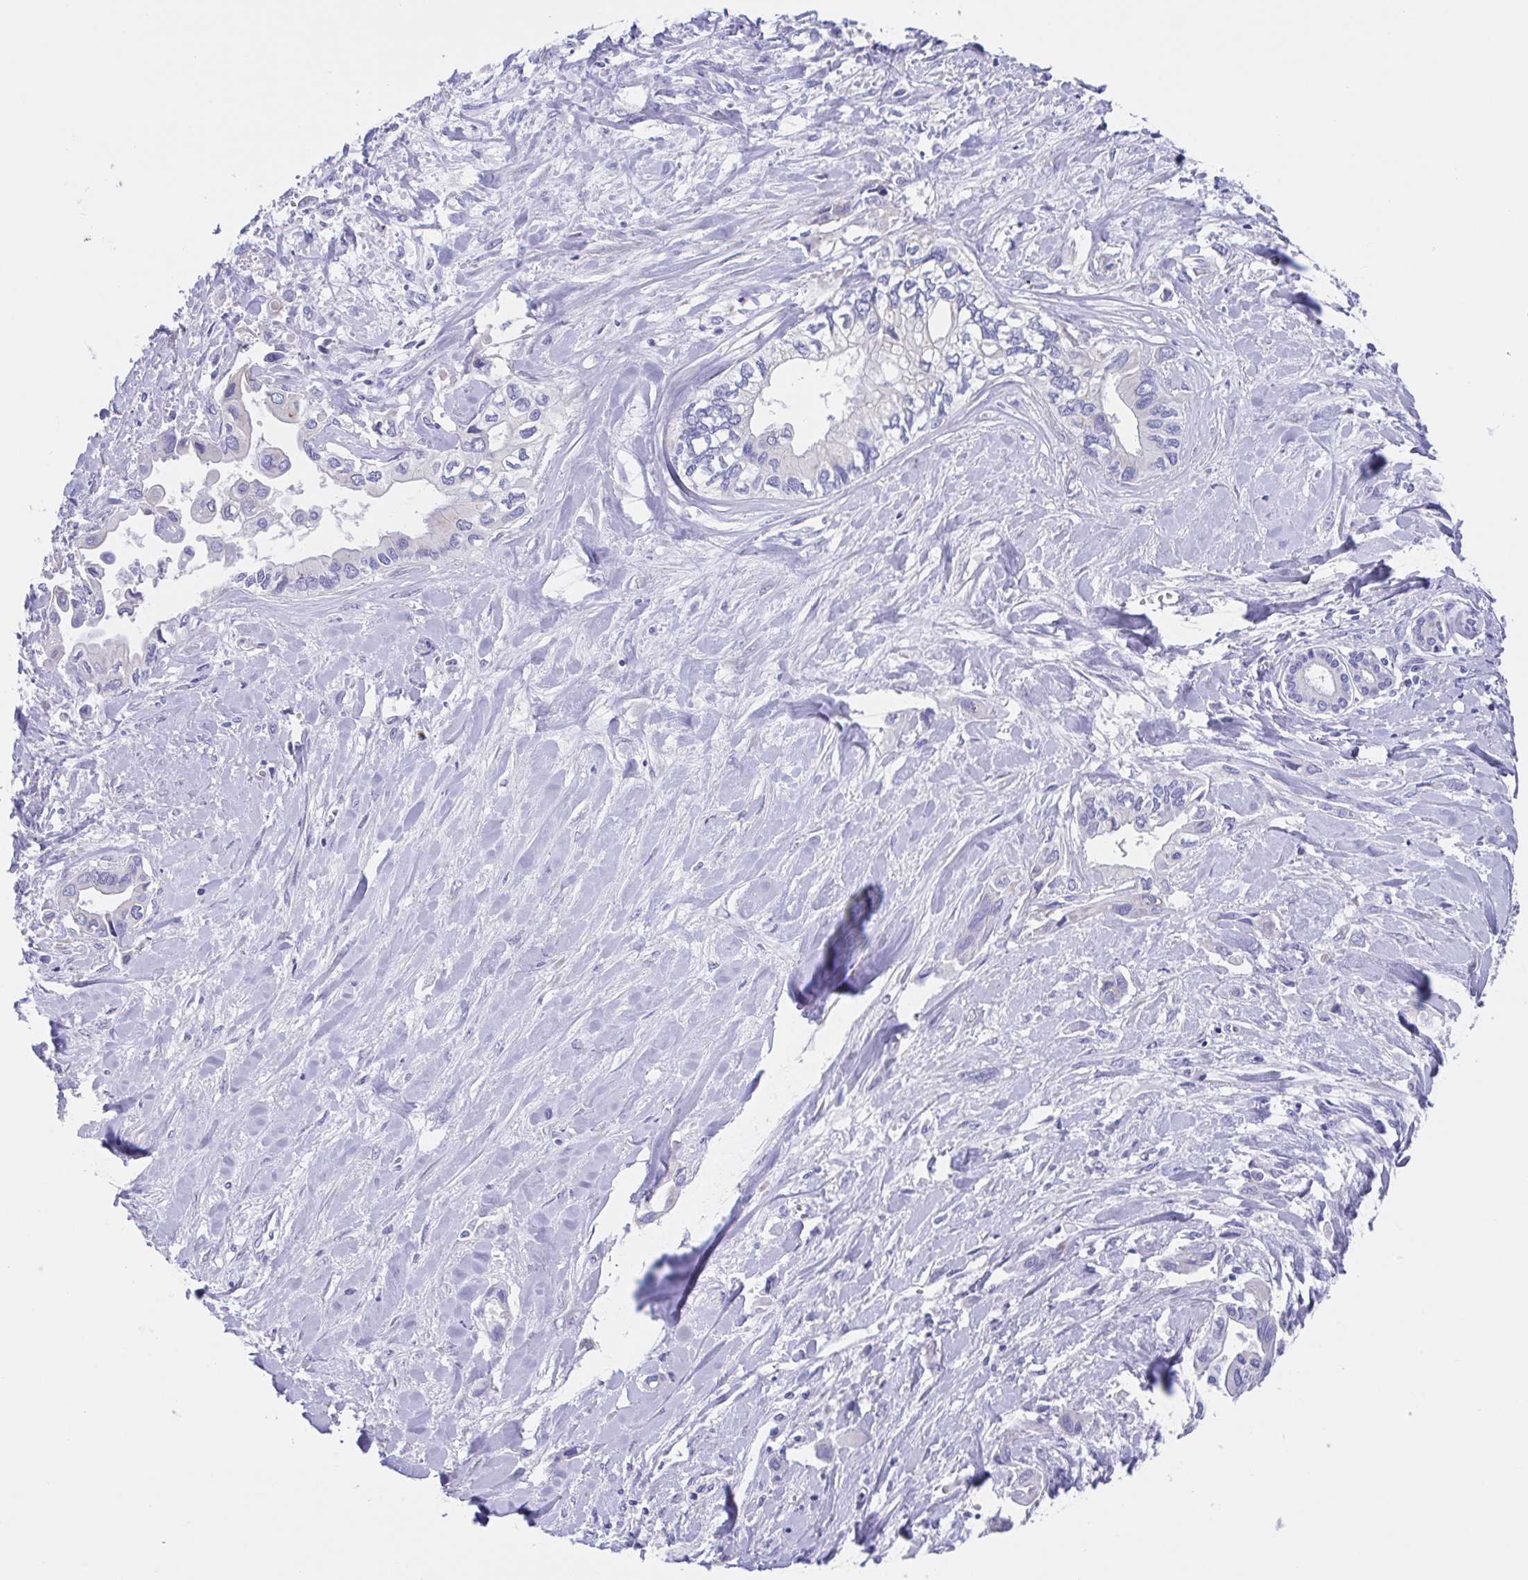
{"staining": {"intensity": "negative", "quantity": "none", "location": "none"}, "tissue": "liver cancer", "cell_type": "Tumor cells", "image_type": "cancer", "snomed": [{"axis": "morphology", "description": "Cholangiocarcinoma"}, {"axis": "topography", "description": "Liver"}], "caption": "This is an immunohistochemistry (IHC) photomicrograph of human liver cancer (cholangiocarcinoma). There is no positivity in tumor cells.", "gene": "SCG3", "patient": {"sex": "female", "age": 64}}